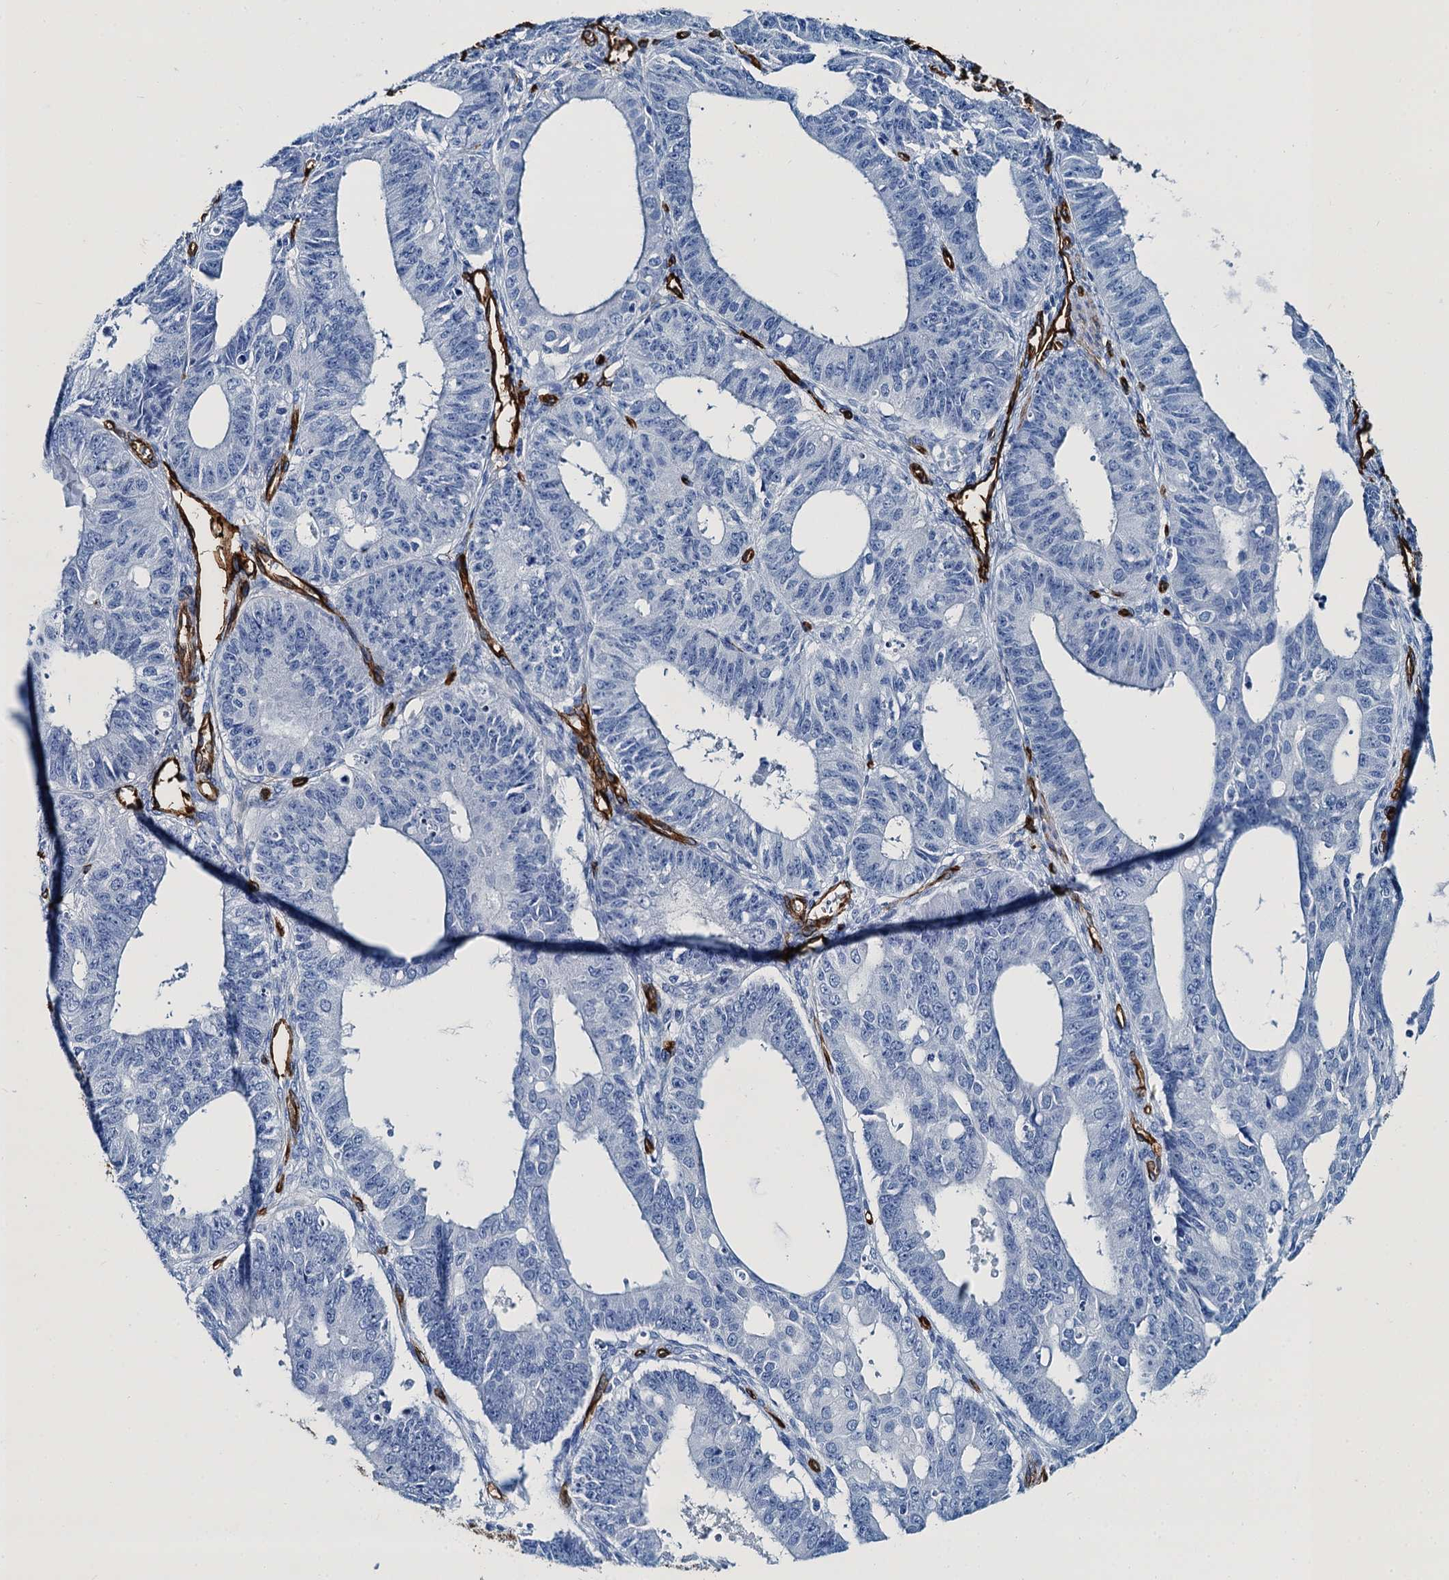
{"staining": {"intensity": "negative", "quantity": "none", "location": "none"}, "tissue": "ovarian cancer", "cell_type": "Tumor cells", "image_type": "cancer", "snomed": [{"axis": "morphology", "description": "Carcinoma, endometroid"}, {"axis": "topography", "description": "Appendix"}, {"axis": "topography", "description": "Ovary"}], "caption": "Photomicrograph shows no protein positivity in tumor cells of ovarian cancer tissue.", "gene": "CAVIN2", "patient": {"sex": "female", "age": 42}}